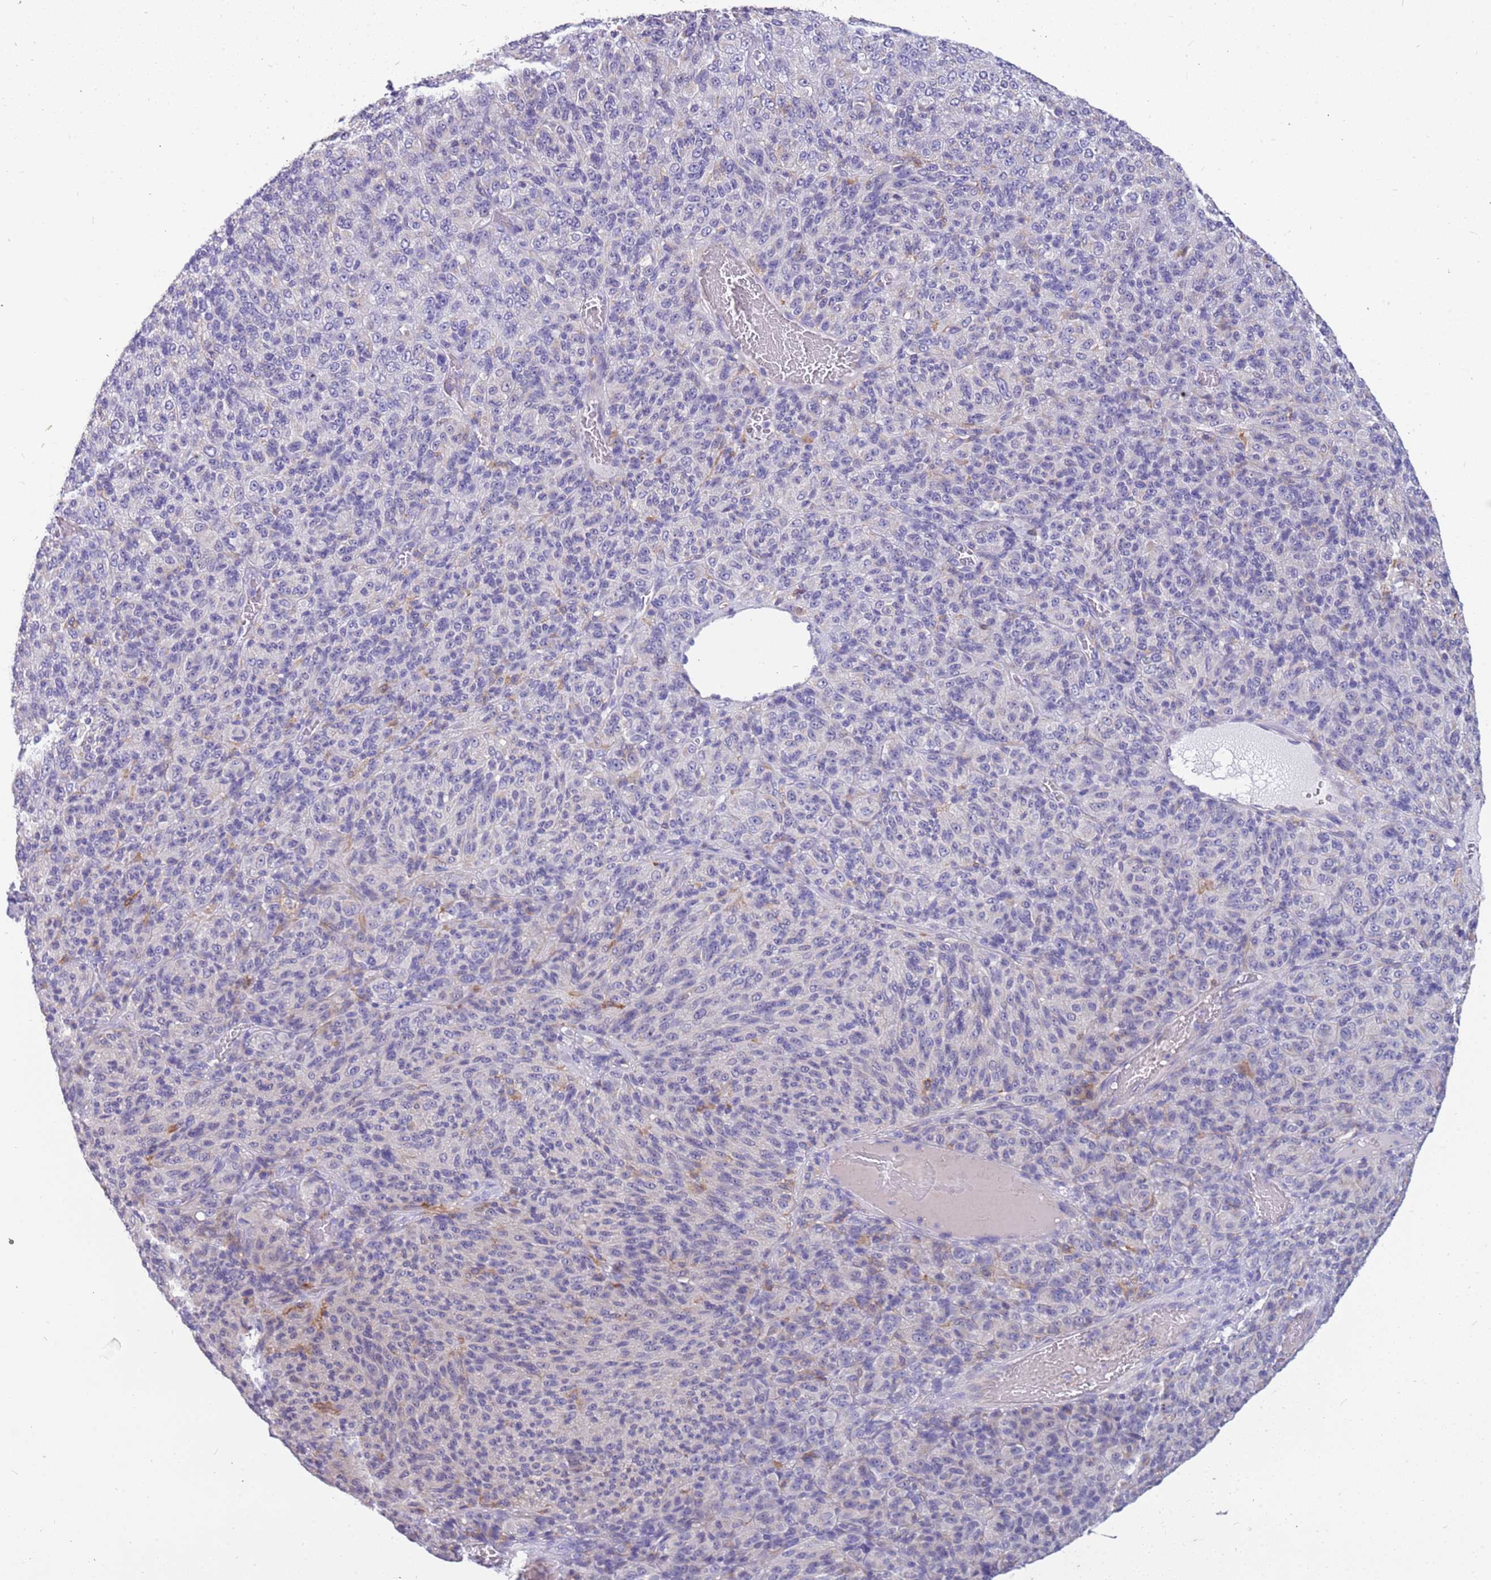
{"staining": {"intensity": "negative", "quantity": "none", "location": "none"}, "tissue": "melanoma", "cell_type": "Tumor cells", "image_type": "cancer", "snomed": [{"axis": "morphology", "description": "Malignant melanoma, Metastatic site"}, {"axis": "topography", "description": "Brain"}], "caption": "Immunohistochemistry (IHC) image of neoplastic tissue: human malignant melanoma (metastatic site) stained with DAB (3,3'-diaminobenzidine) displays no significant protein positivity in tumor cells.", "gene": "RHCG", "patient": {"sex": "female", "age": 56}}